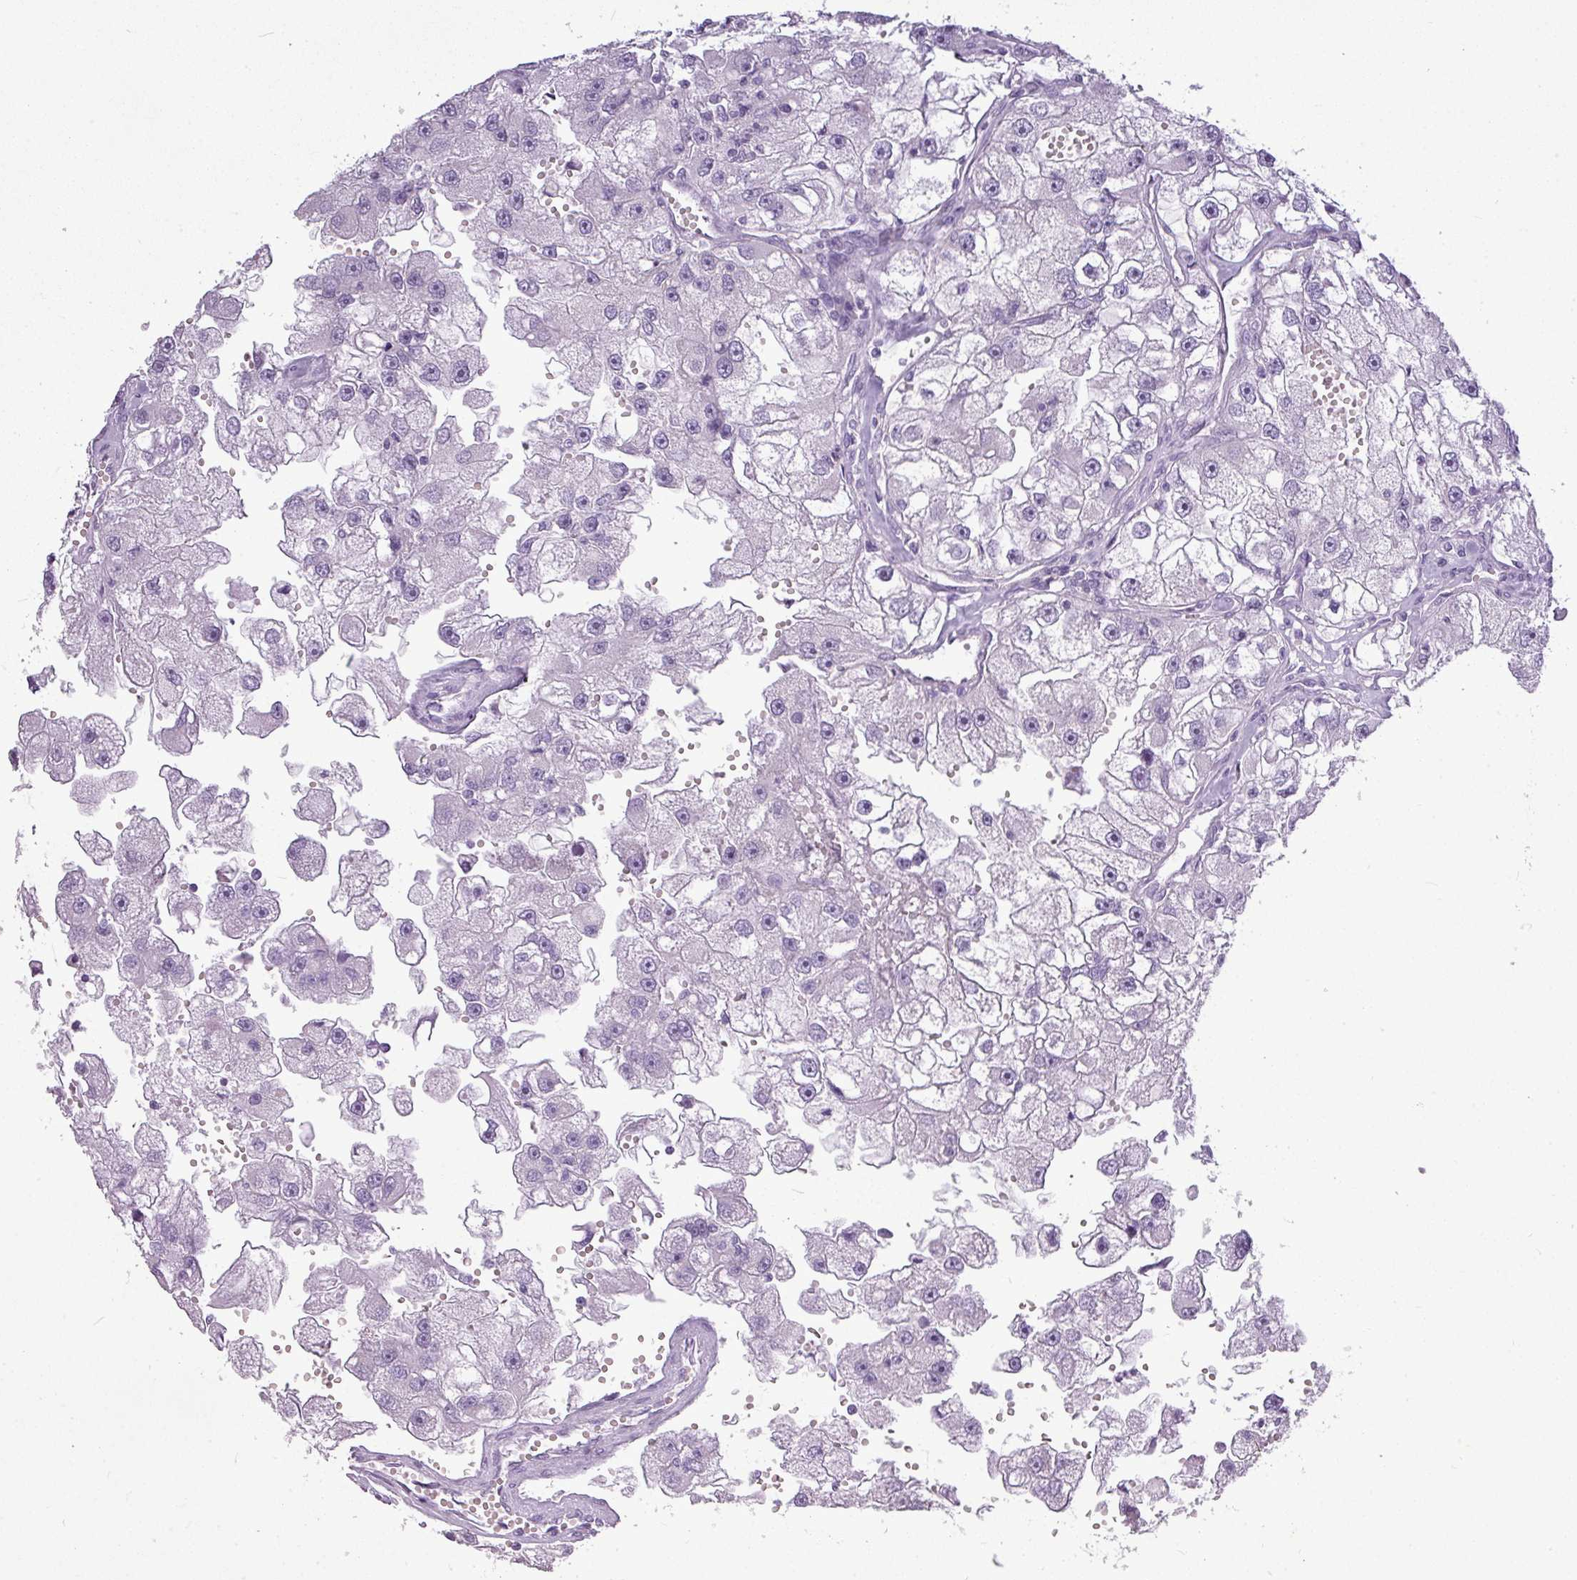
{"staining": {"intensity": "negative", "quantity": "none", "location": "none"}, "tissue": "renal cancer", "cell_type": "Tumor cells", "image_type": "cancer", "snomed": [{"axis": "morphology", "description": "Adenocarcinoma, NOS"}, {"axis": "topography", "description": "Kidney"}], "caption": "The photomicrograph exhibits no significant staining in tumor cells of renal cancer.", "gene": "TMEM91", "patient": {"sex": "male", "age": 63}}